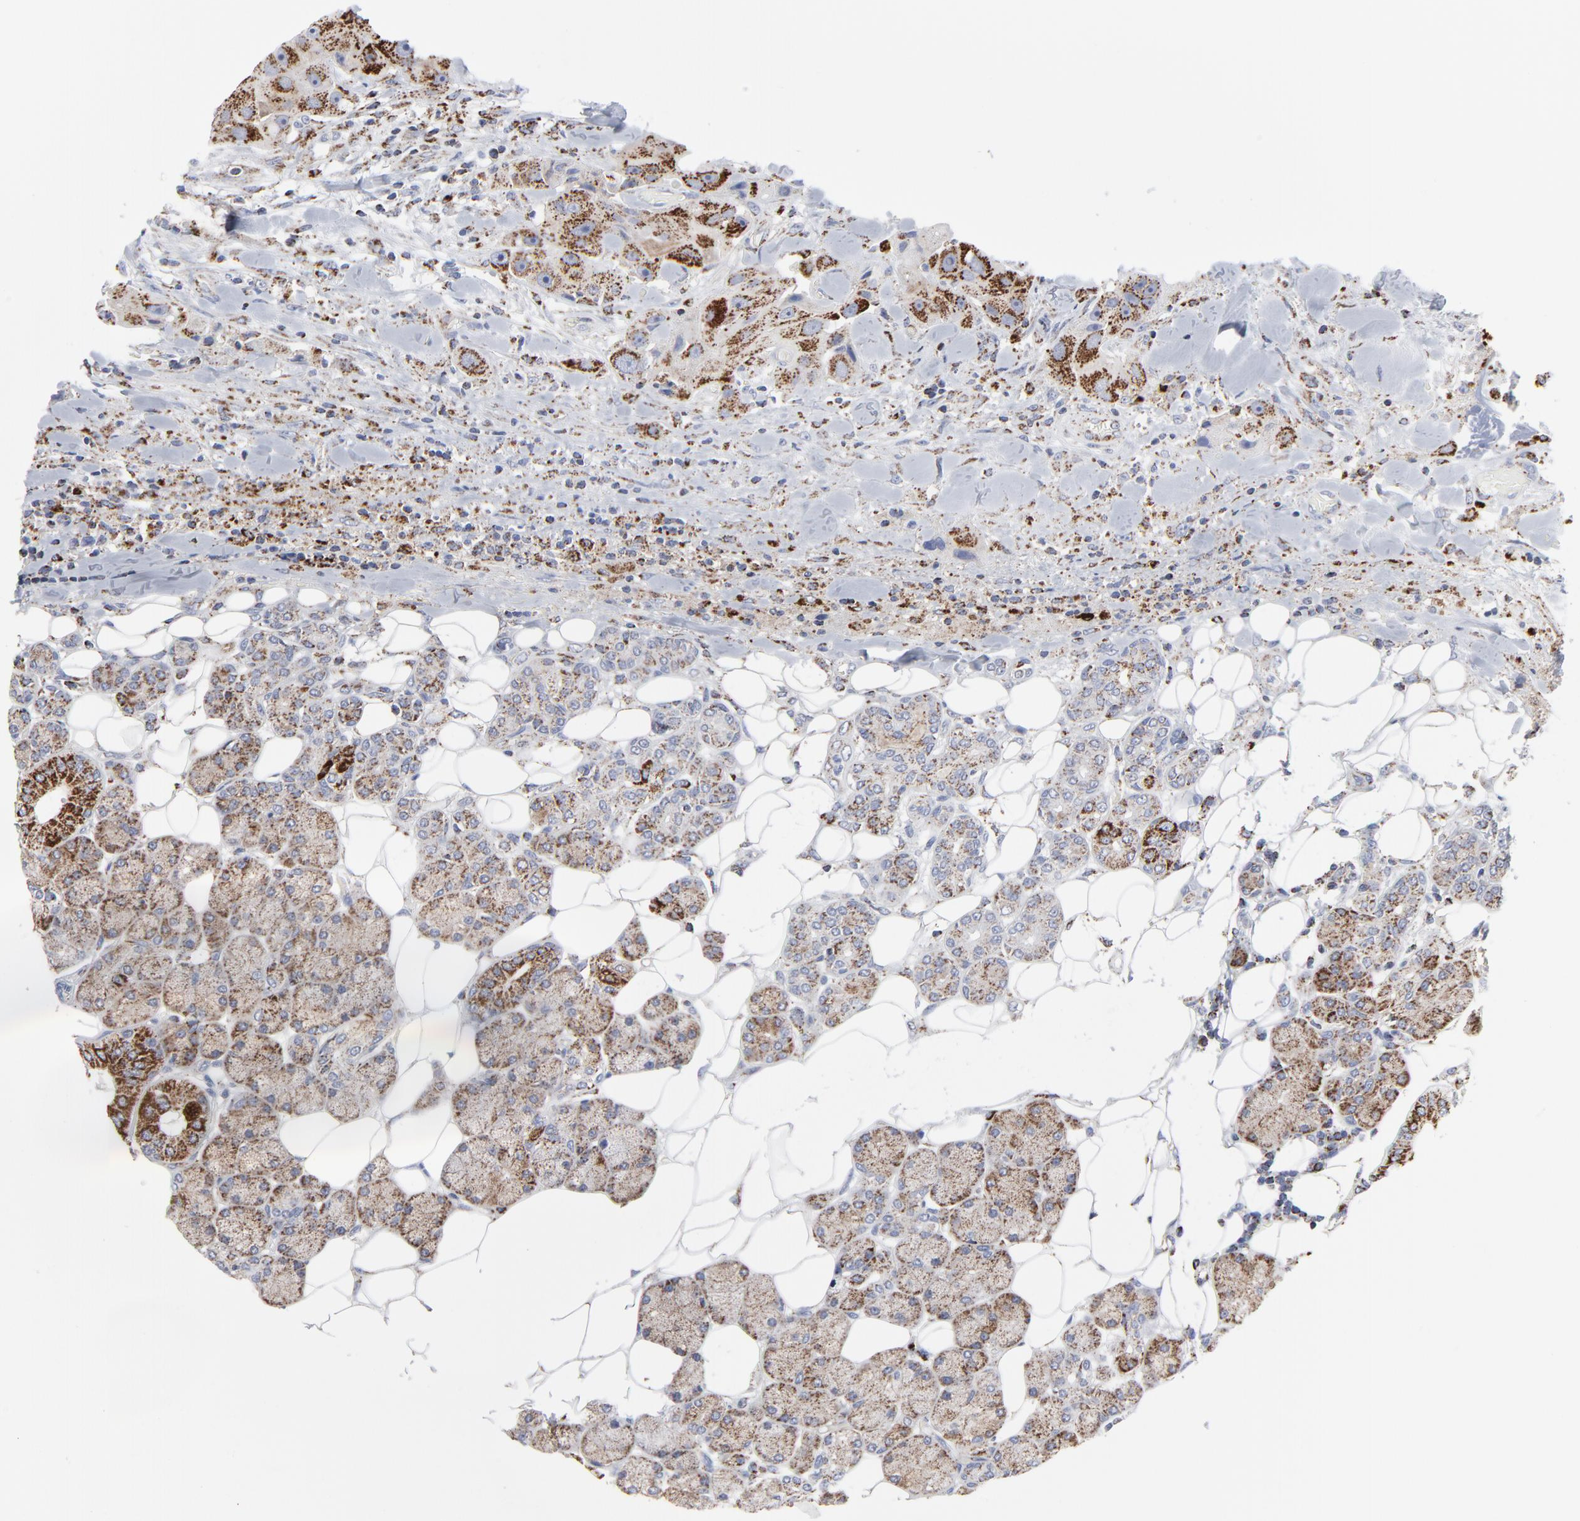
{"staining": {"intensity": "strong", "quantity": ">75%", "location": "cytoplasmic/membranous"}, "tissue": "head and neck cancer", "cell_type": "Tumor cells", "image_type": "cancer", "snomed": [{"axis": "morphology", "description": "Normal tissue, NOS"}, {"axis": "morphology", "description": "Adenocarcinoma, NOS"}, {"axis": "topography", "description": "Salivary gland"}, {"axis": "topography", "description": "Head-Neck"}], "caption": "The micrograph displays staining of adenocarcinoma (head and neck), revealing strong cytoplasmic/membranous protein positivity (brown color) within tumor cells.", "gene": "TXNRD2", "patient": {"sex": "male", "age": 80}}